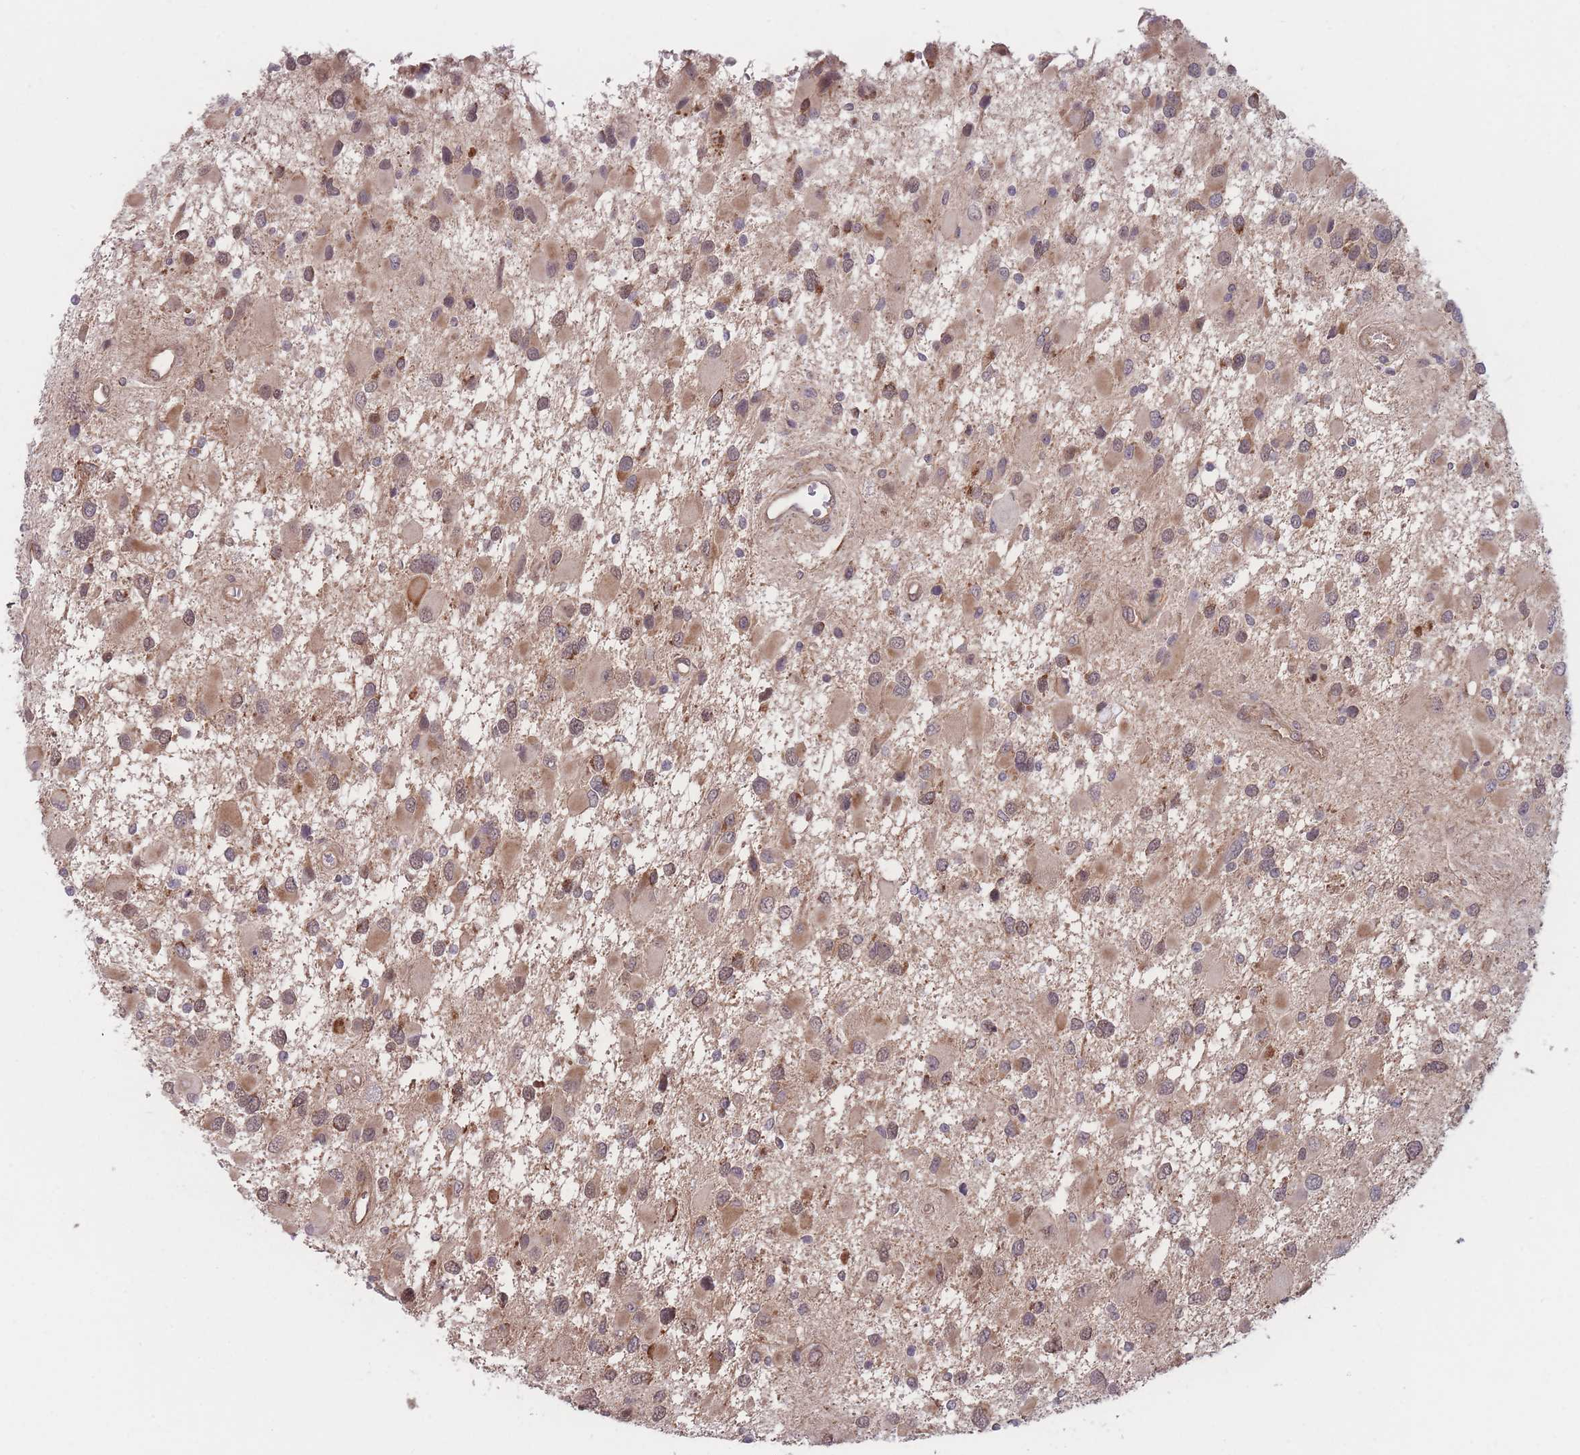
{"staining": {"intensity": "moderate", "quantity": ">75%", "location": "cytoplasmic/membranous,nuclear"}, "tissue": "glioma", "cell_type": "Tumor cells", "image_type": "cancer", "snomed": [{"axis": "morphology", "description": "Glioma, malignant, High grade"}, {"axis": "topography", "description": "Brain"}], "caption": "About >75% of tumor cells in glioma demonstrate moderate cytoplasmic/membranous and nuclear protein positivity as visualized by brown immunohistochemical staining.", "gene": "RPS18", "patient": {"sex": "male", "age": 53}}